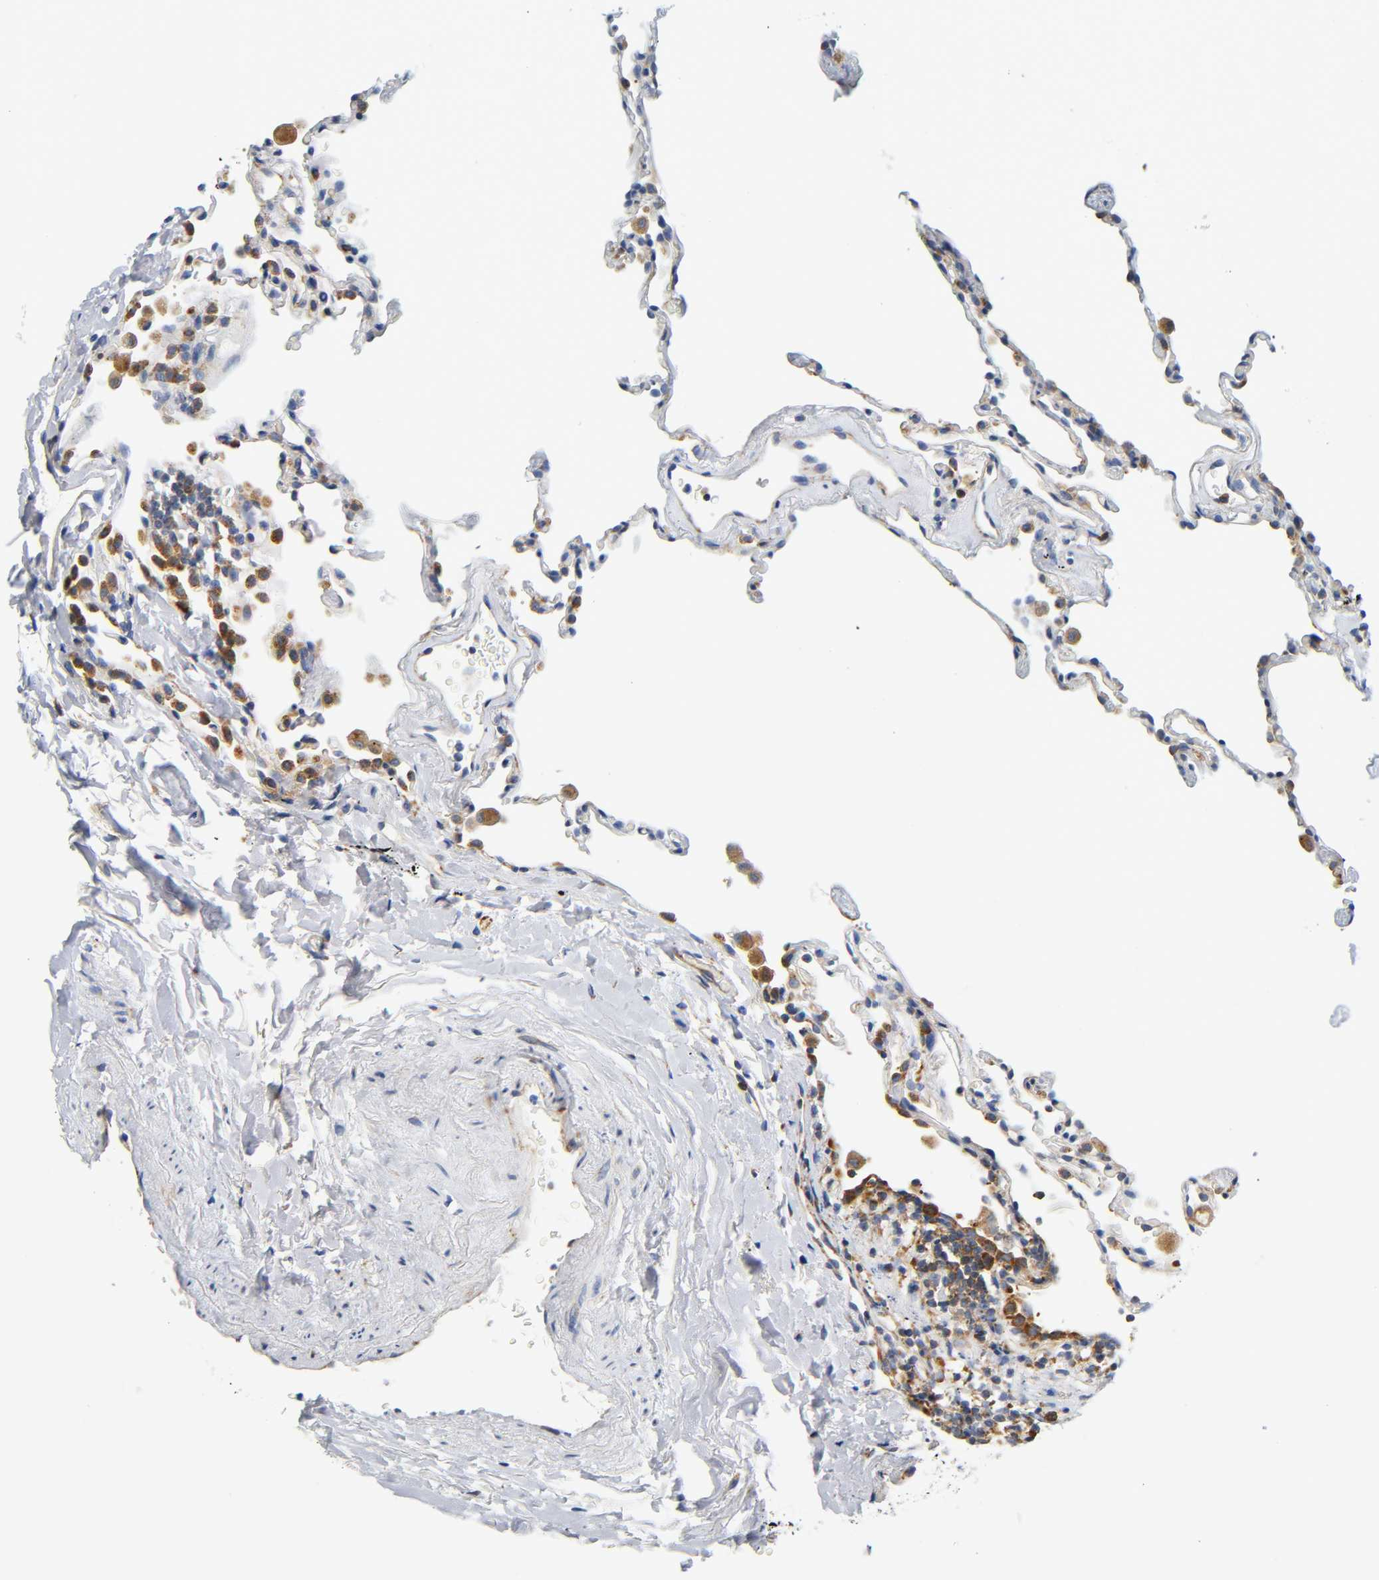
{"staining": {"intensity": "weak", "quantity": "<25%", "location": "cytoplasmic/membranous"}, "tissue": "lung", "cell_type": "Alveolar cells", "image_type": "normal", "snomed": [{"axis": "morphology", "description": "Normal tissue, NOS"}, {"axis": "morphology", "description": "Soft tissue tumor metastatic"}, {"axis": "topography", "description": "Lung"}], "caption": "Micrograph shows no protein staining in alveolar cells of normal lung. The staining was performed using DAB (3,3'-diaminobenzidine) to visualize the protein expression in brown, while the nuclei were stained in blue with hematoxylin (Magnification: 20x).", "gene": "REL", "patient": {"sex": "male", "age": 59}}